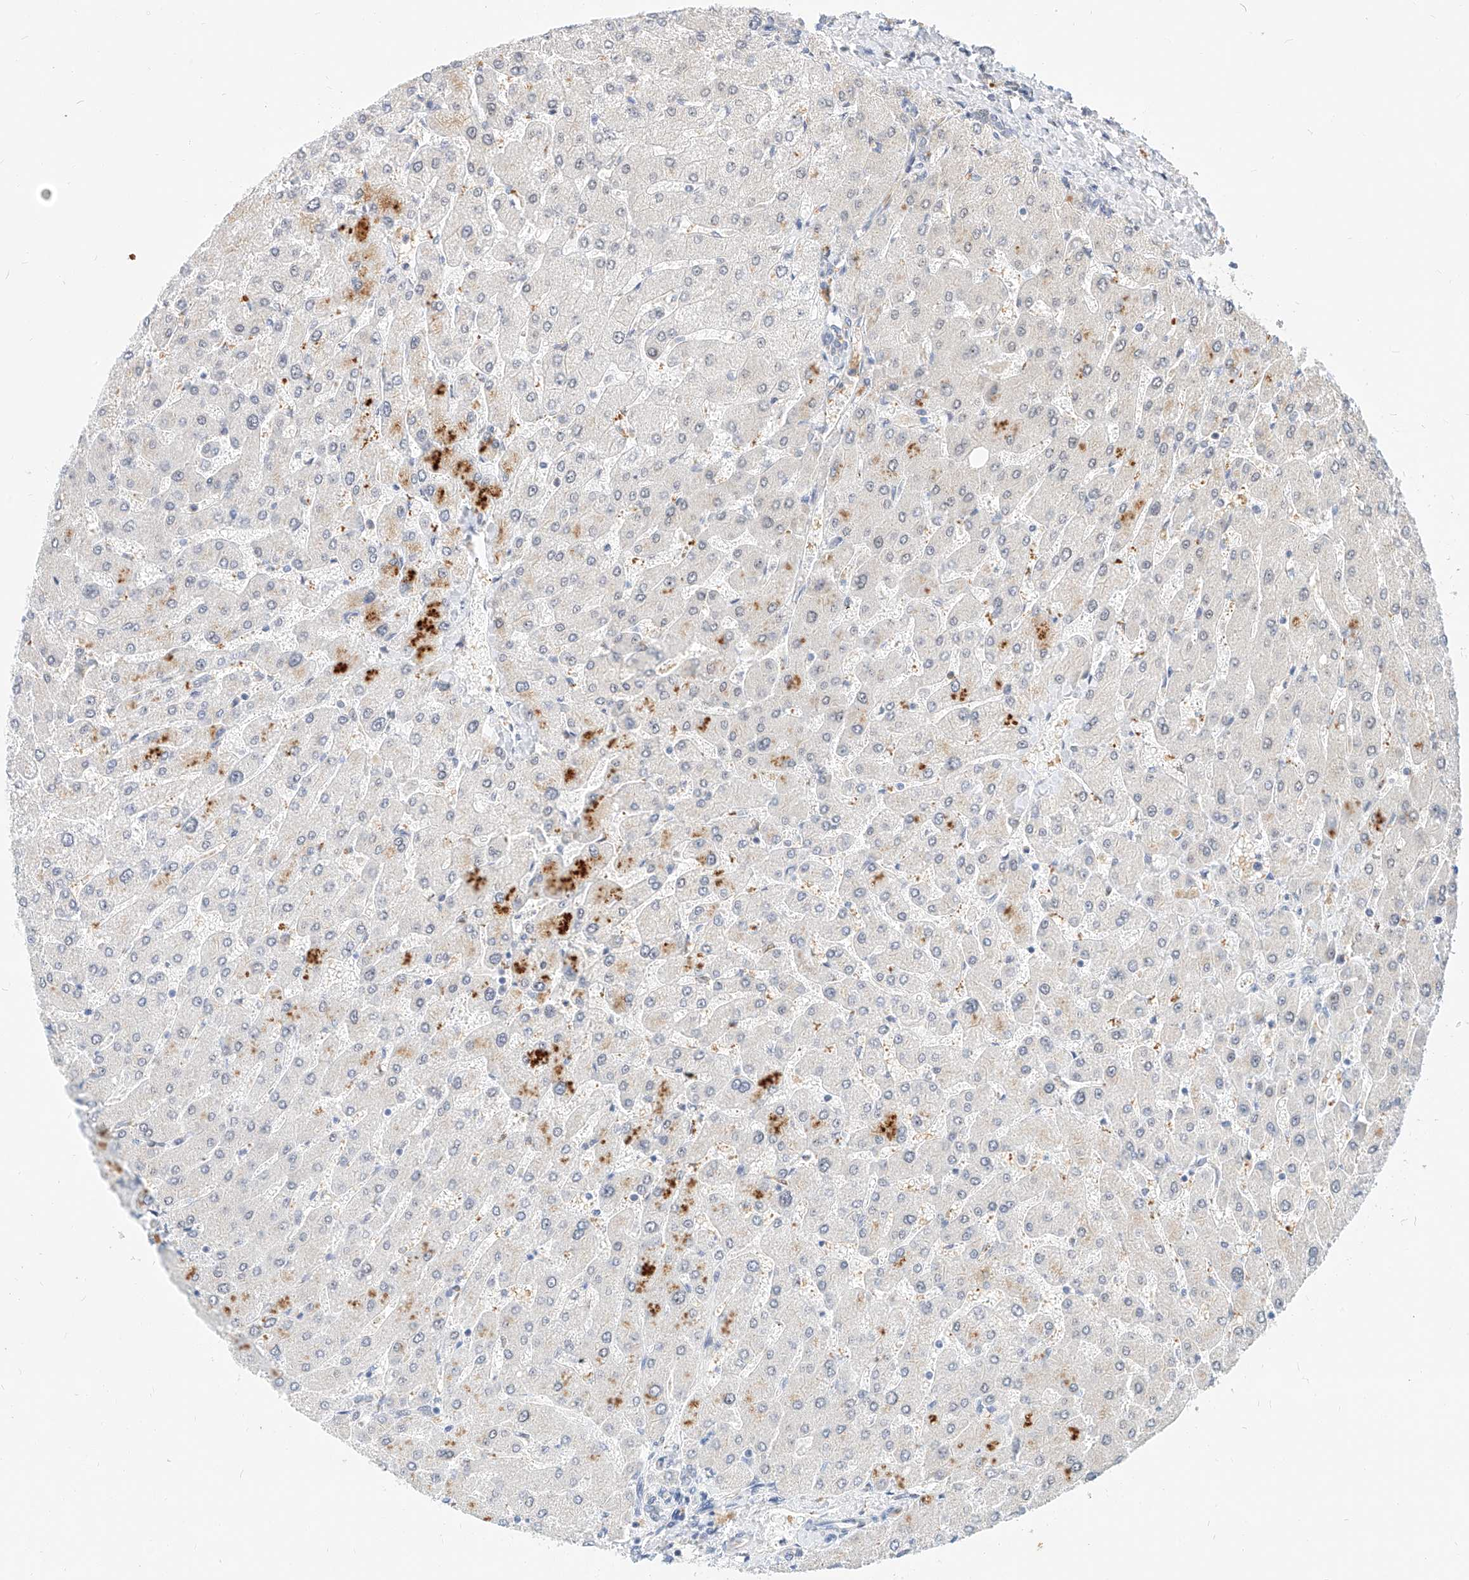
{"staining": {"intensity": "negative", "quantity": "none", "location": "none"}, "tissue": "liver", "cell_type": "Cholangiocytes", "image_type": "normal", "snomed": [{"axis": "morphology", "description": "Normal tissue, NOS"}, {"axis": "topography", "description": "Liver"}], "caption": "A micrograph of liver stained for a protein displays no brown staining in cholangiocytes.", "gene": "CBX8", "patient": {"sex": "male", "age": 55}}